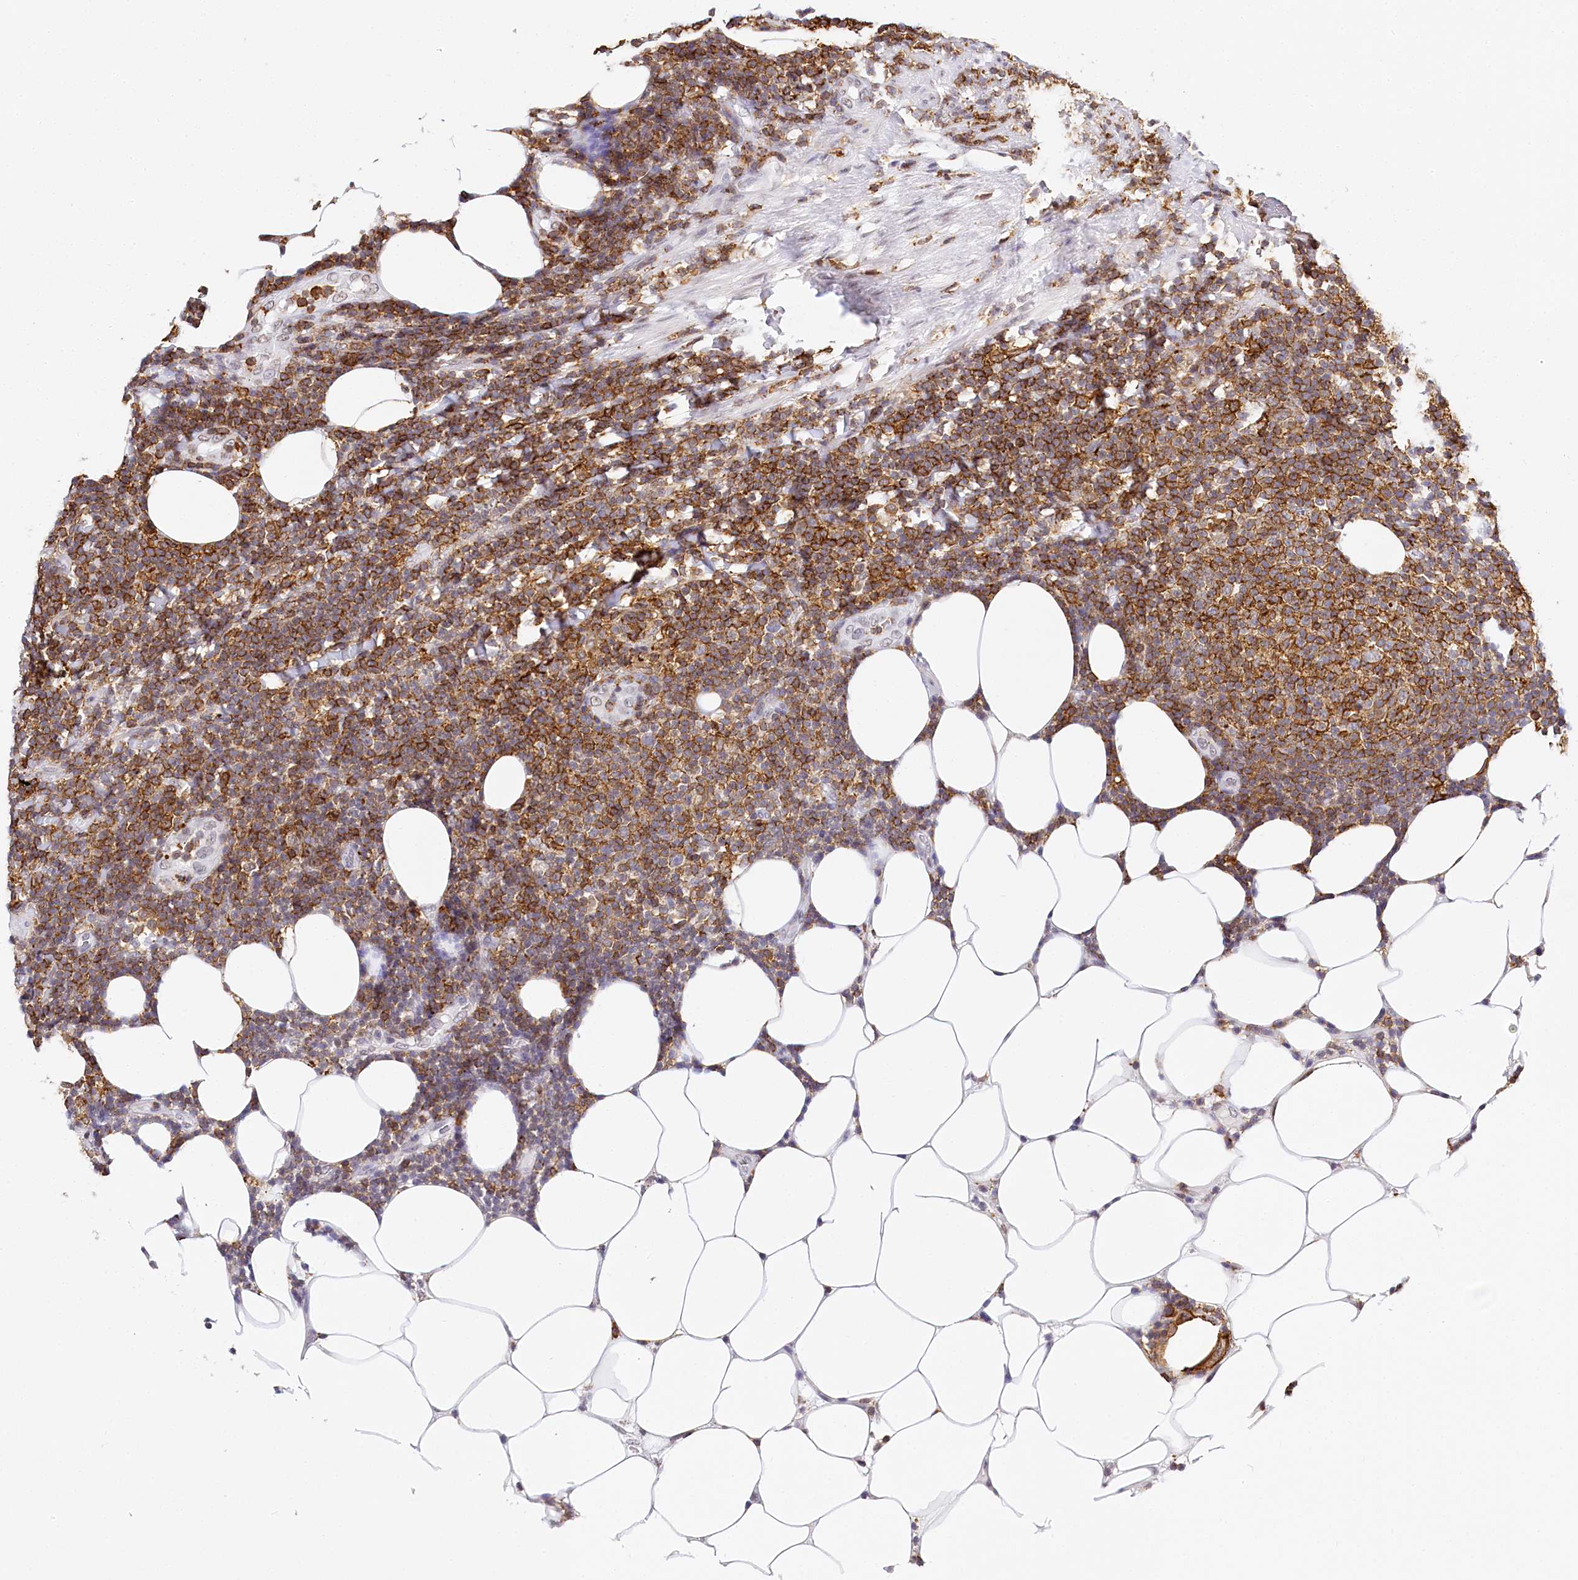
{"staining": {"intensity": "moderate", "quantity": ">75%", "location": "cytoplasmic/membranous,nuclear"}, "tissue": "lymphoma", "cell_type": "Tumor cells", "image_type": "cancer", "snomed": [{"axis": "morphology", "description": "Malignant lymphoma, non-Hodgkin's type, Low grade"}, {"axis": "topography", "description": "Lymph node"}], "caption": "Brown immunohistochemical staining in human low-grade malignant lymphoma, non-Hodgkin's type shows moderate cytoplasmic/membranous and nuclear staining in about >75% of tumor cells.", "gene": "BARD1", "patient": {"sex": "male", "age": 66}}